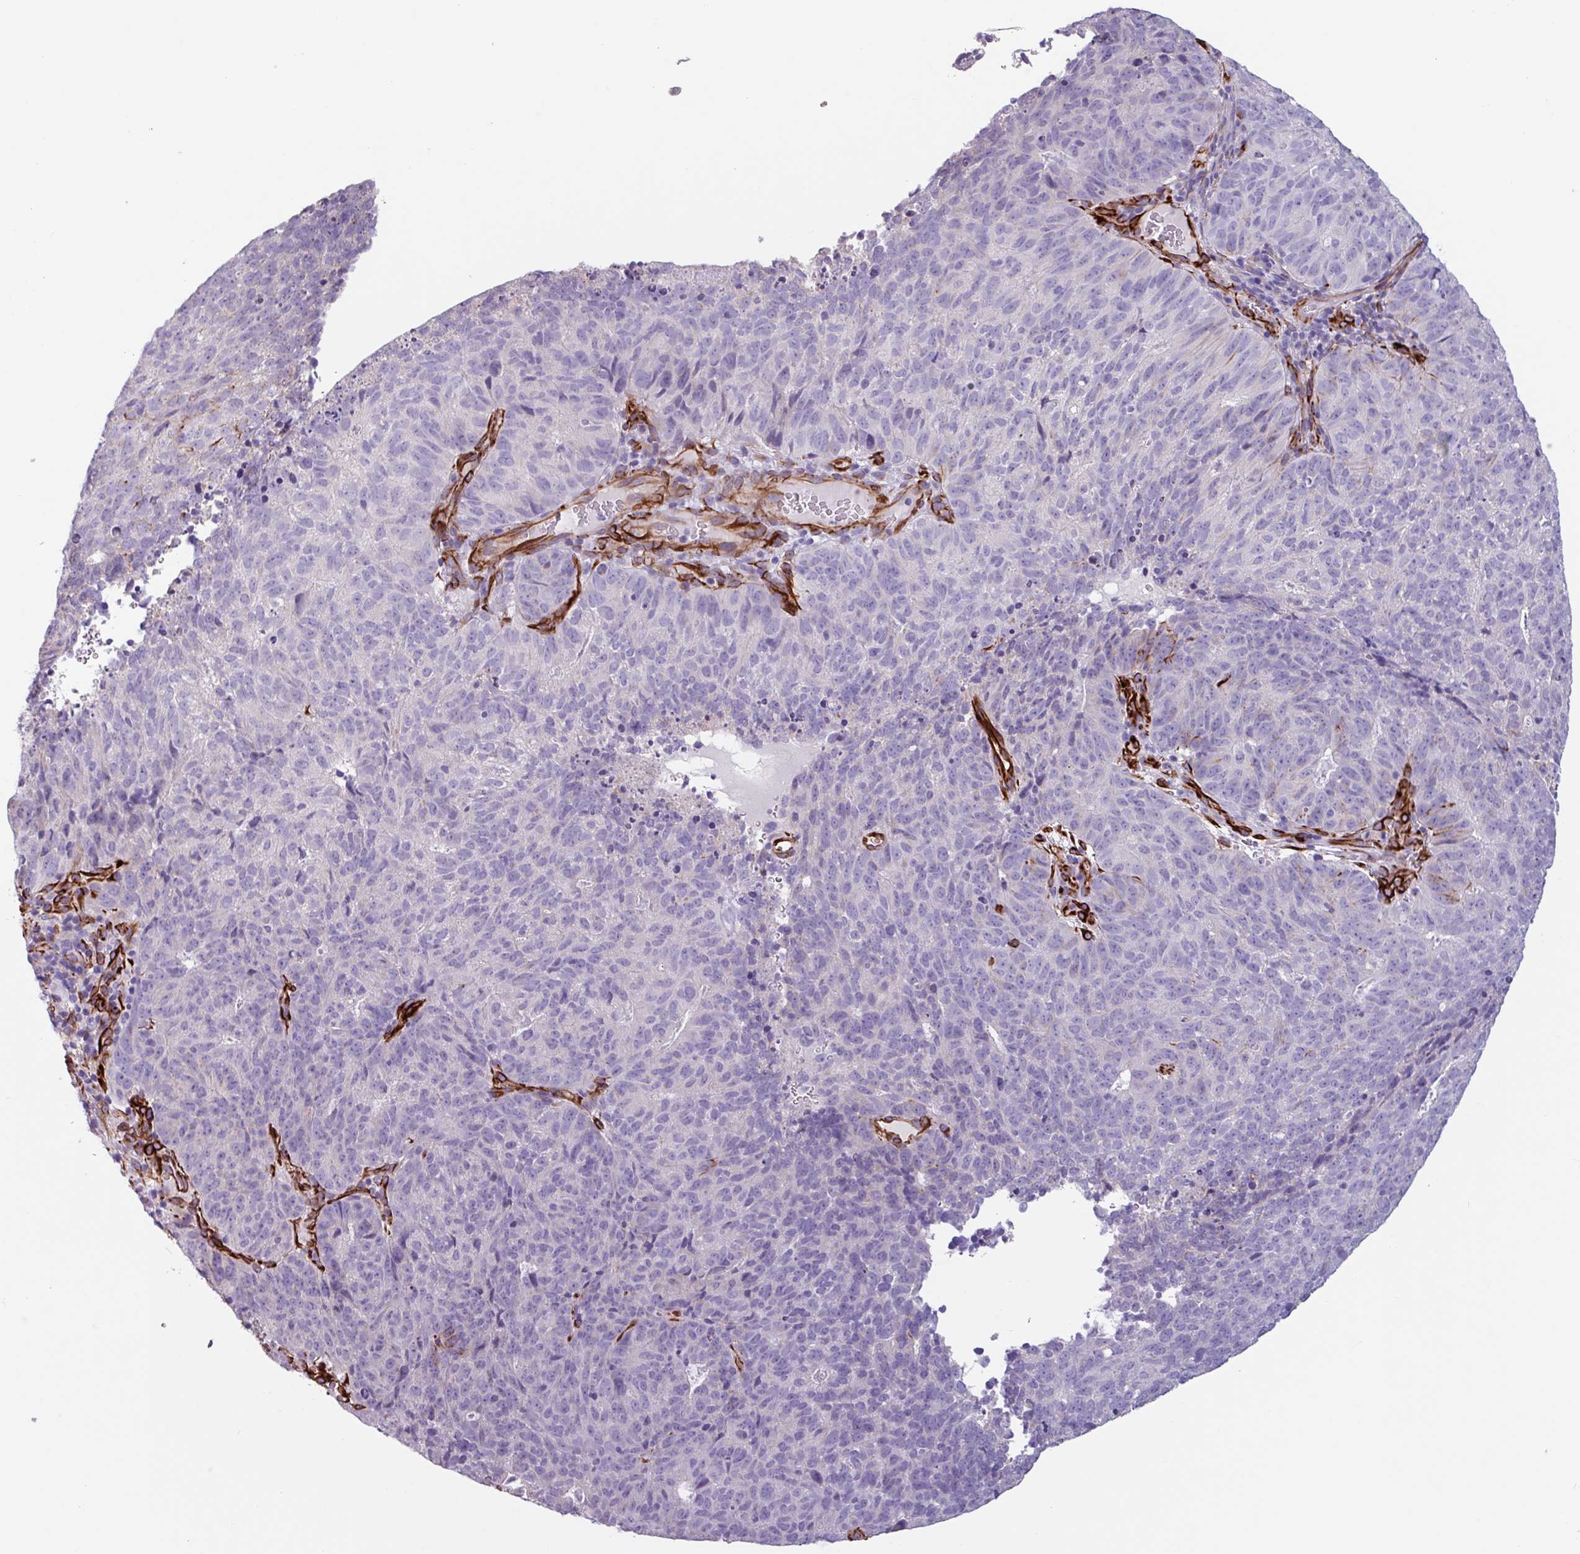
{"staining": {"intensity": "negative", "quantity": "none", "location": "none"}, "tissue": "cervical cancer", "cell_type": "Tumor cells", "image_type": "cancer", "snomed": [{"axis": "morphology", "description": "Adenocarcinoma, NOS"}, {"axis": "topography", "description": "Cervix"}], "caption": "Cervical adenocarcinoma stained for a protein using IHC displays no positivity tumor cells.", "gene": "BTD", "patient": {"sex": "female", "age": 38}}